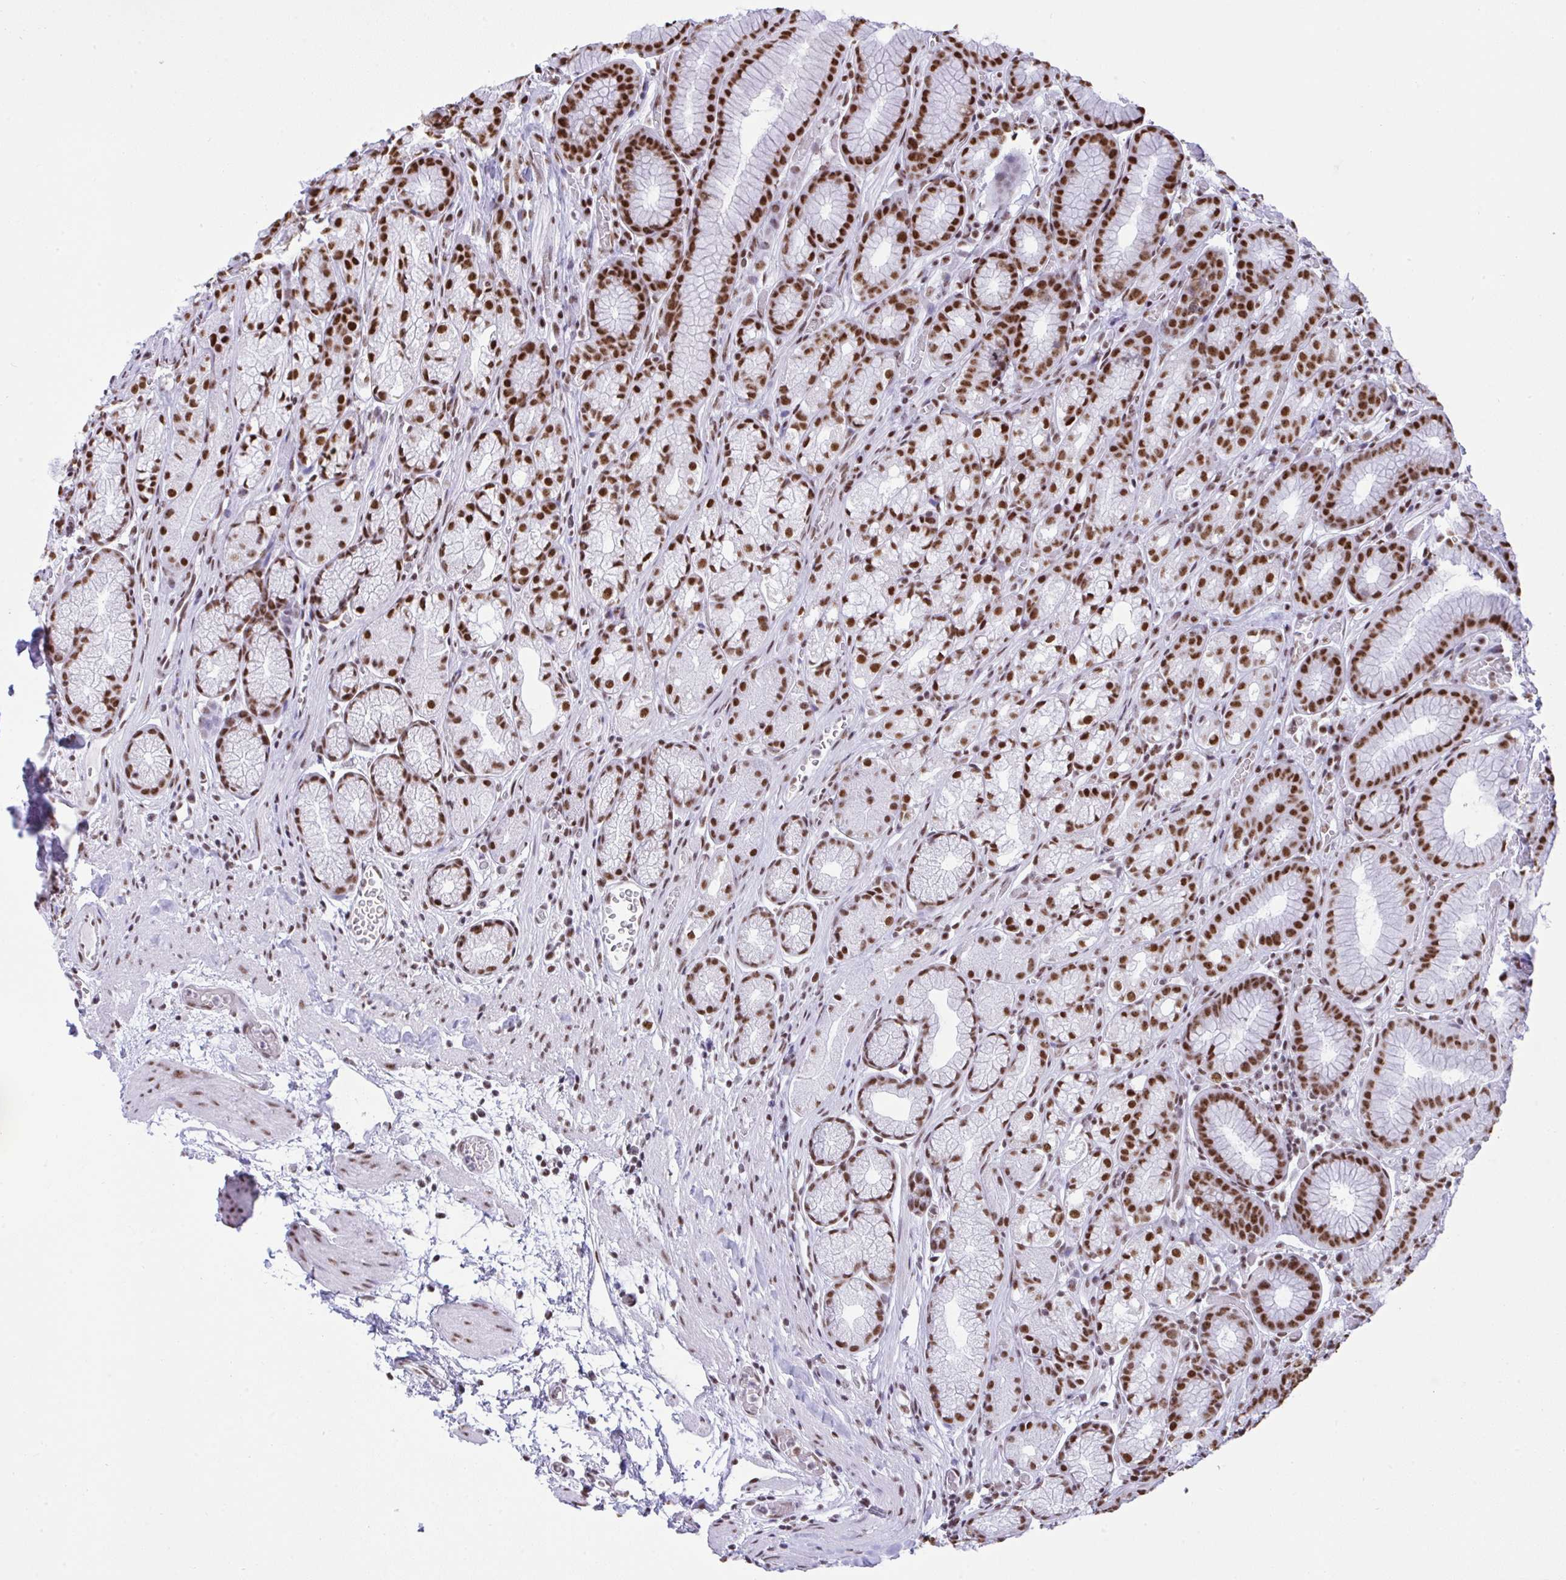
{"staining": {"intensity": "strong", "quantity": "25%-75%", "location": "nuclear"}, "tissue": "stomach", "cell_type": "Glandular cells", "image_type": "normal", "snomed": [{"axis": "morphology", "description": "Normal tissue, NOS"}, {"axis": "topography", "description": "Smooth muscle"}, {"axis": "topography", "description": "Stomach"}], "caption": "A brown stain shows strong nuclear positivity of a protein in glandular cells of normal human stomach.", "gene": "DDX52", "patient": {"sex": "male", "age": 70}}